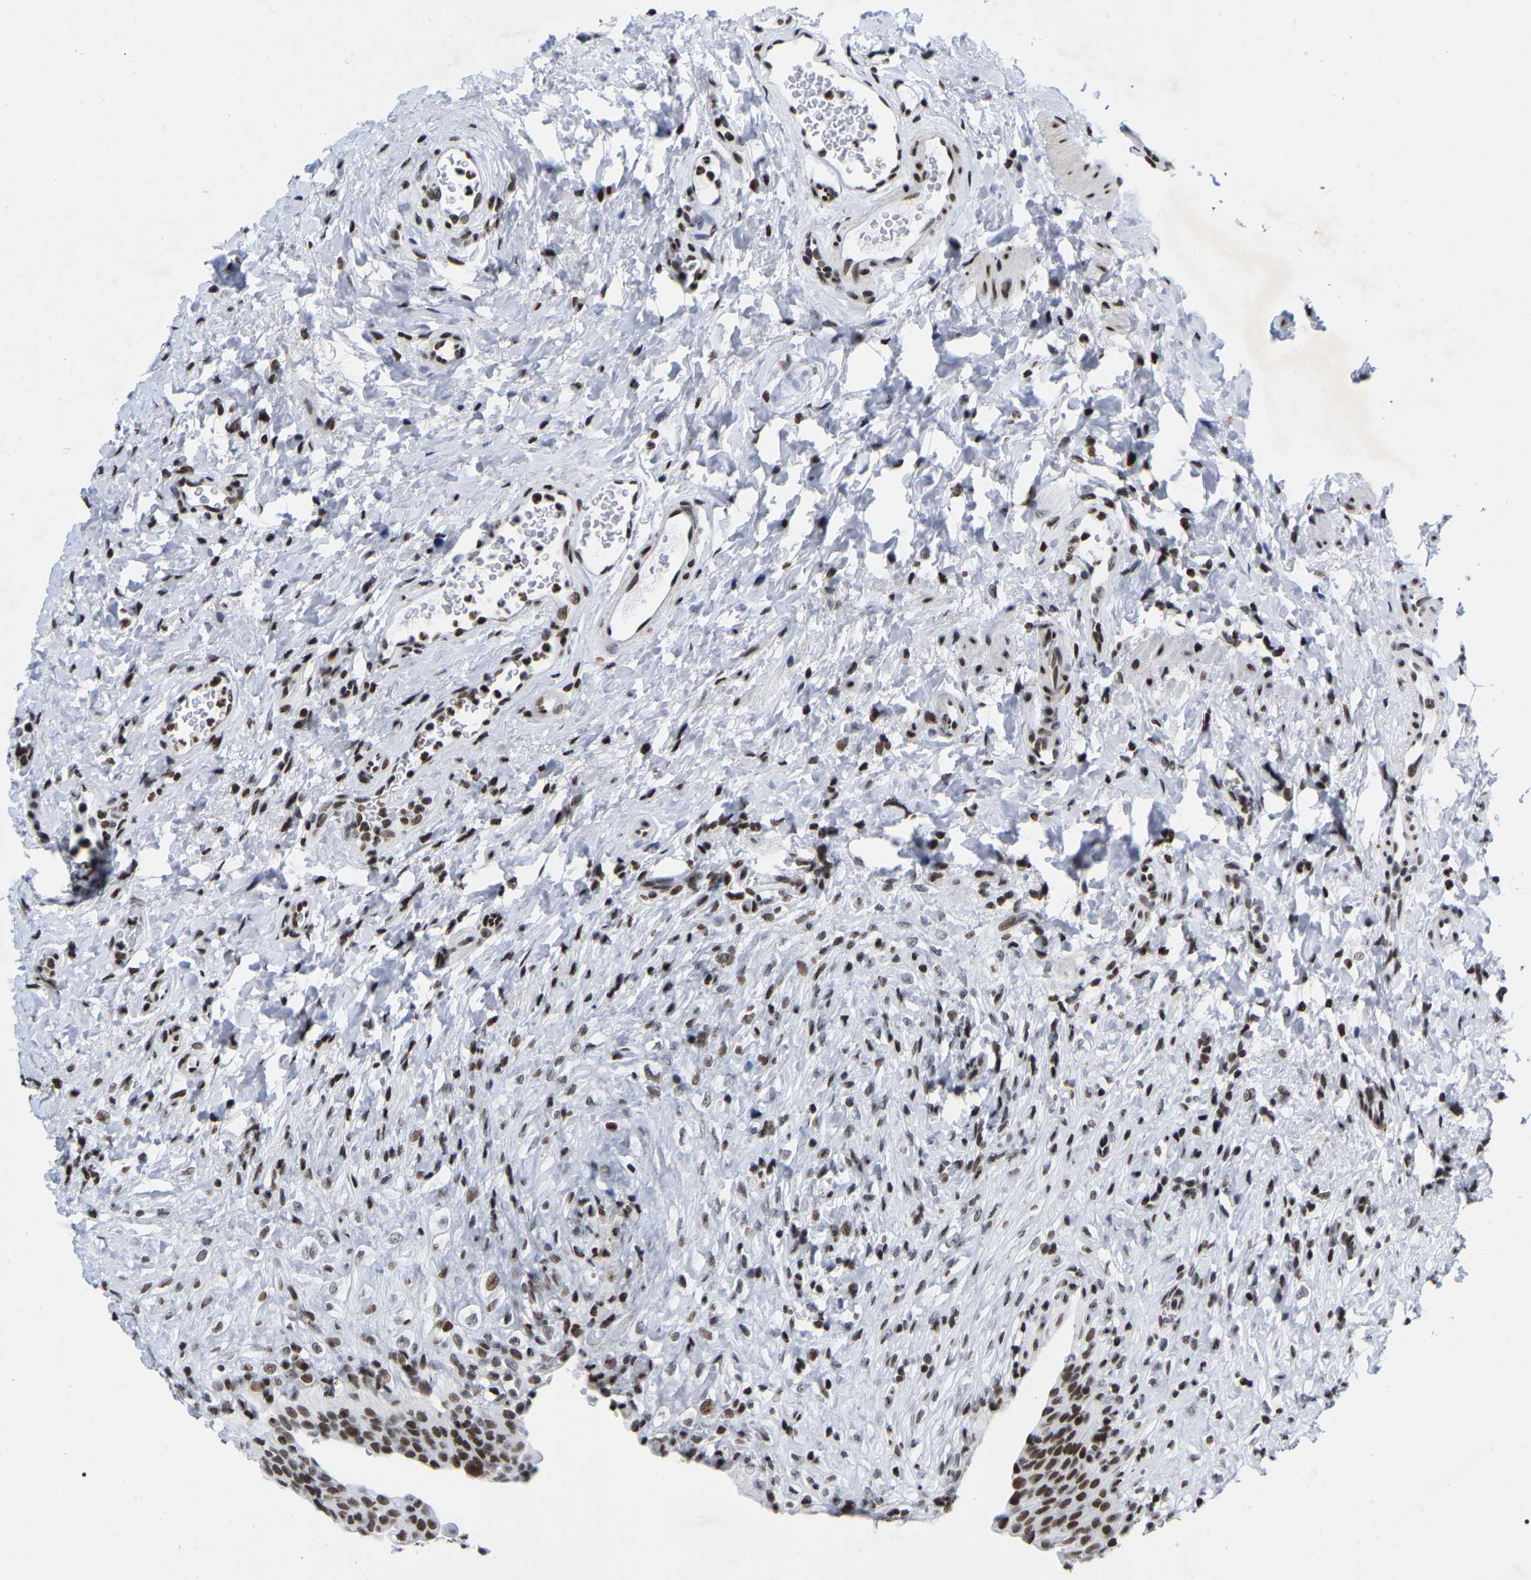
{"staining": {"intensity": "strong", "quantity": ">75%", "location": "nuclear"}, "tissue": "urinary bladder", "cell_type": "Urothelial cells", "image_type": "normal", "snomed": [{"axis": "morphology", "description": "Urothelial carcinoma, High grade"}, {"axis": "topography", "description": "Urinary bladder"}], "caption": "Immunohistochemical staining of normal urinary bladder demonstrates high levels of strong nuclear staining in approximately >75% of urothelial cells.", "gene": "PRCC", "patient": {"sex": "male", "age": 46}}